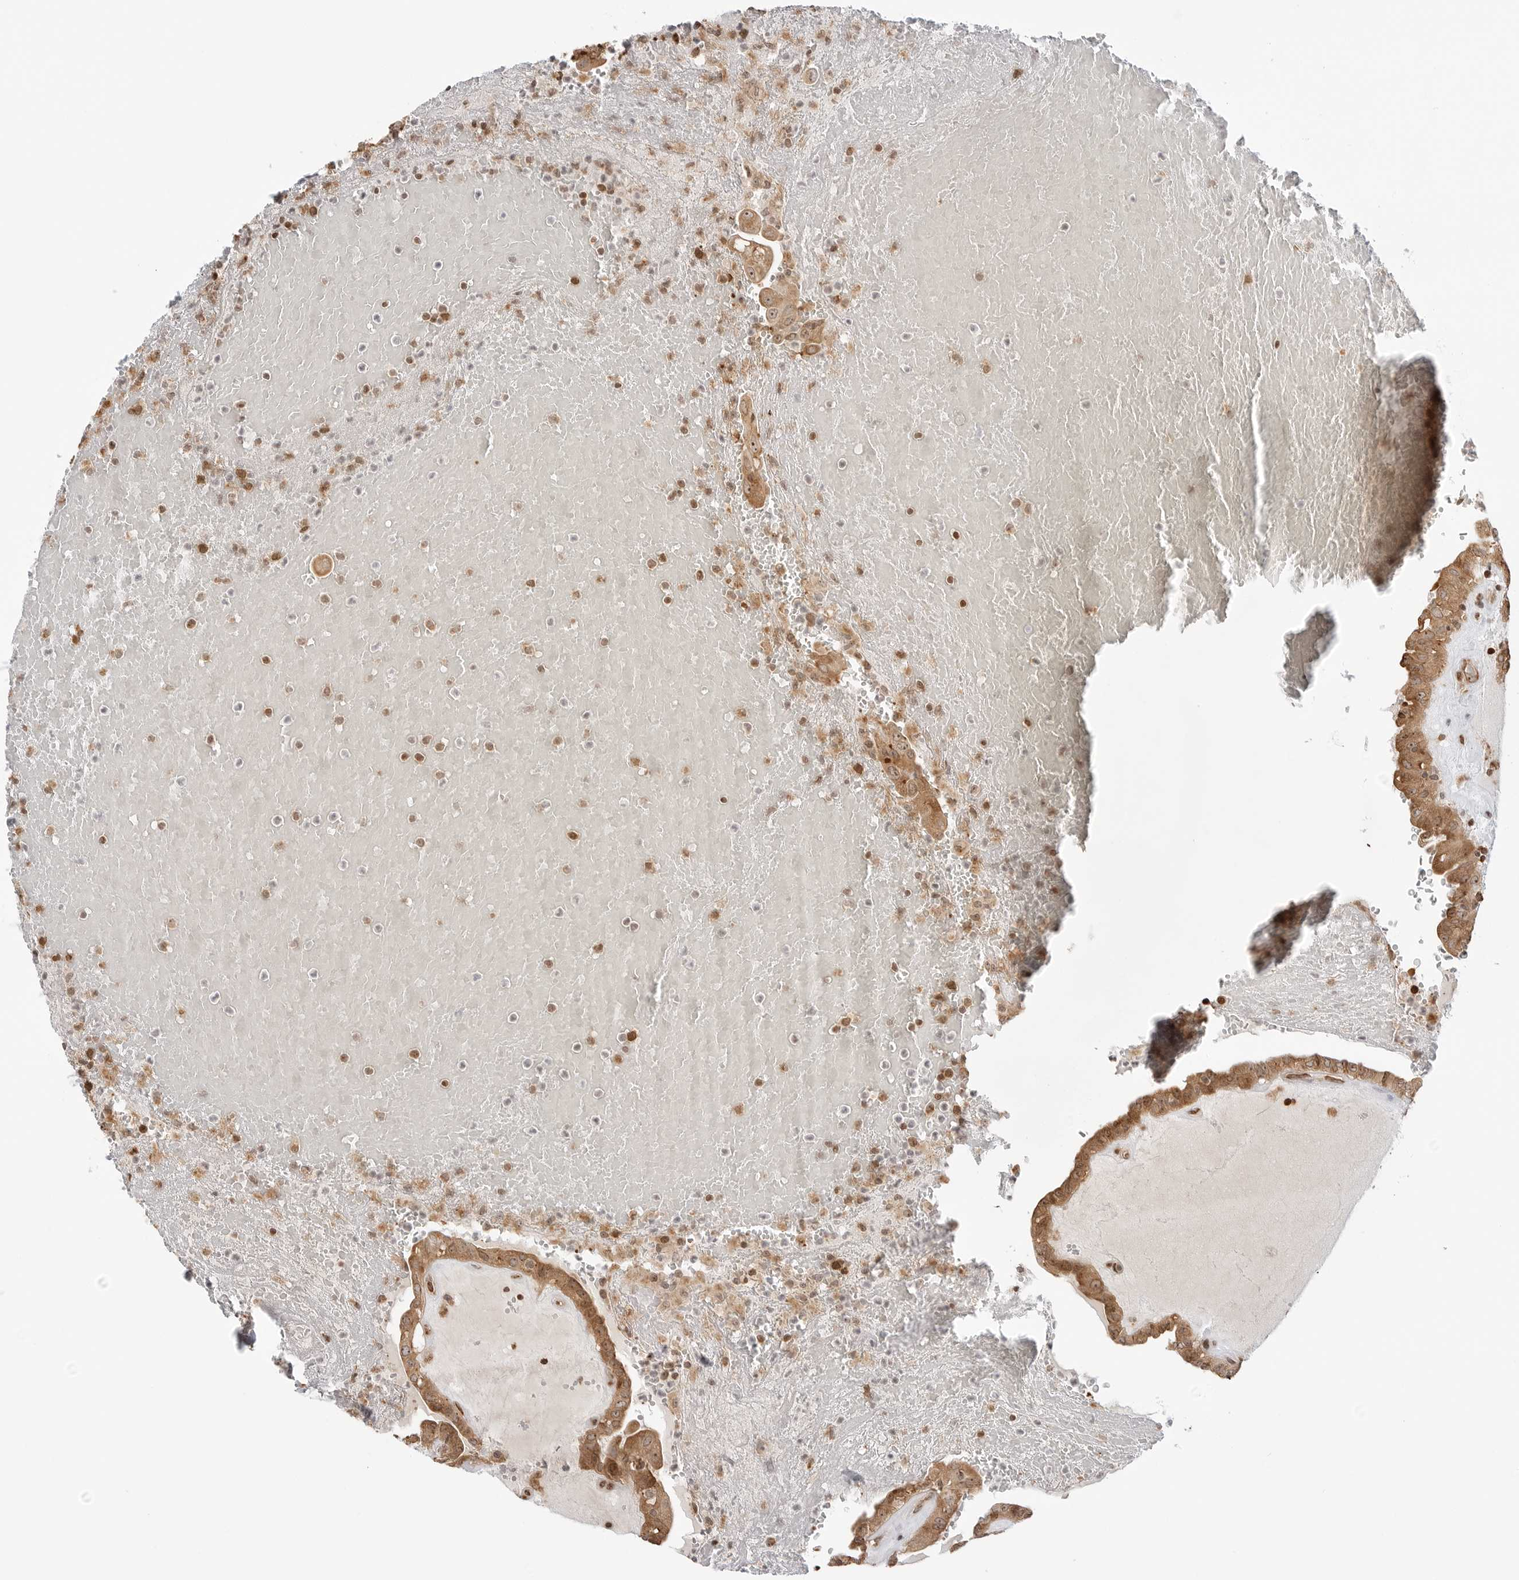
{"staining": {"intensity": "moderate", "quantity": ">75%", "location": "cytoplasmic/membranous,nuclear"}, "tissue": "thyroid cancer", "cell_type": "Tumor cells", "image_type": "cancer", "snomed": [{"axis": "morphology", "description": "Papillary adenocarcinoma, NOS"}, {"axis": "topography", "description": "Thyroid gland"}], "caption": "Protein expression analysis of thyroid cancer (papillary adenocarcinoma) reveals moderate cytoplasmic/membranous and nuclear positivity in approximately >75% of tumor cells.", "gene": "FKBP14", "patient": {"sex": "male", "age": 77}}